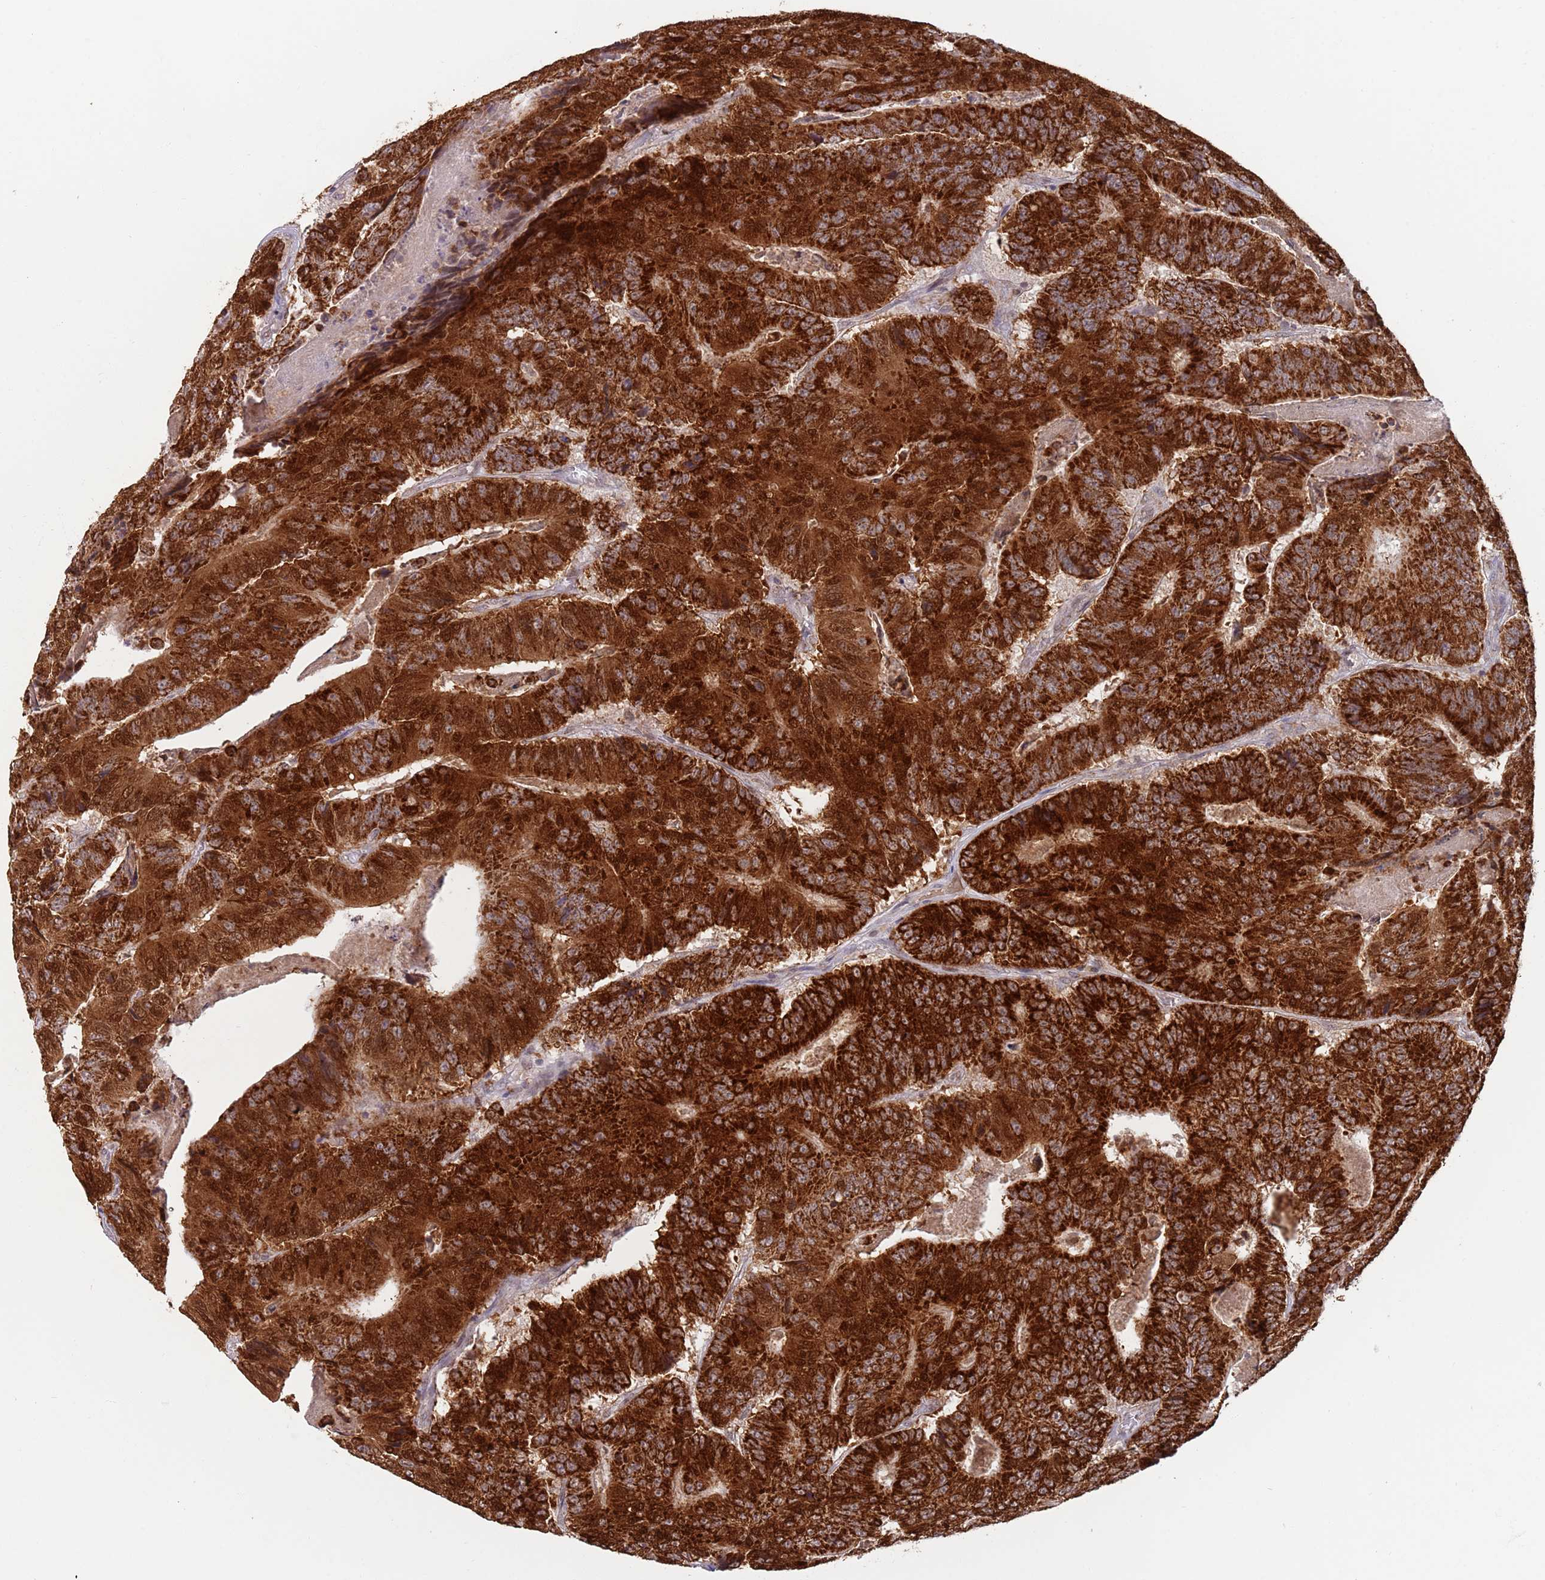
{"staining": {"intensity": "strong", "quantity": ">75%", "location": "cytoplasmic/membranous"}, "tissue": "colorectal cancer", "cell_type": "Tumor cells", "image_type": "cancer", "snomed": [{"axis": "morphology", "description": "Adenocarcinoma, NOS"}, {"axis": "topography", "description": "Colon"}], "caption": "Immunohistochemistry (IHC) image of neoplastic tissue: adenocarcinoma (colorectal) stained using IHC displays high levels of strong protein expression localized specifically in the cytoplasmic/membranous of tumor cells, appearing as a cytoplasmic/membranous brown color.", "gene": "TIMM13", "patient": {"sex": "male", "age": 83}}